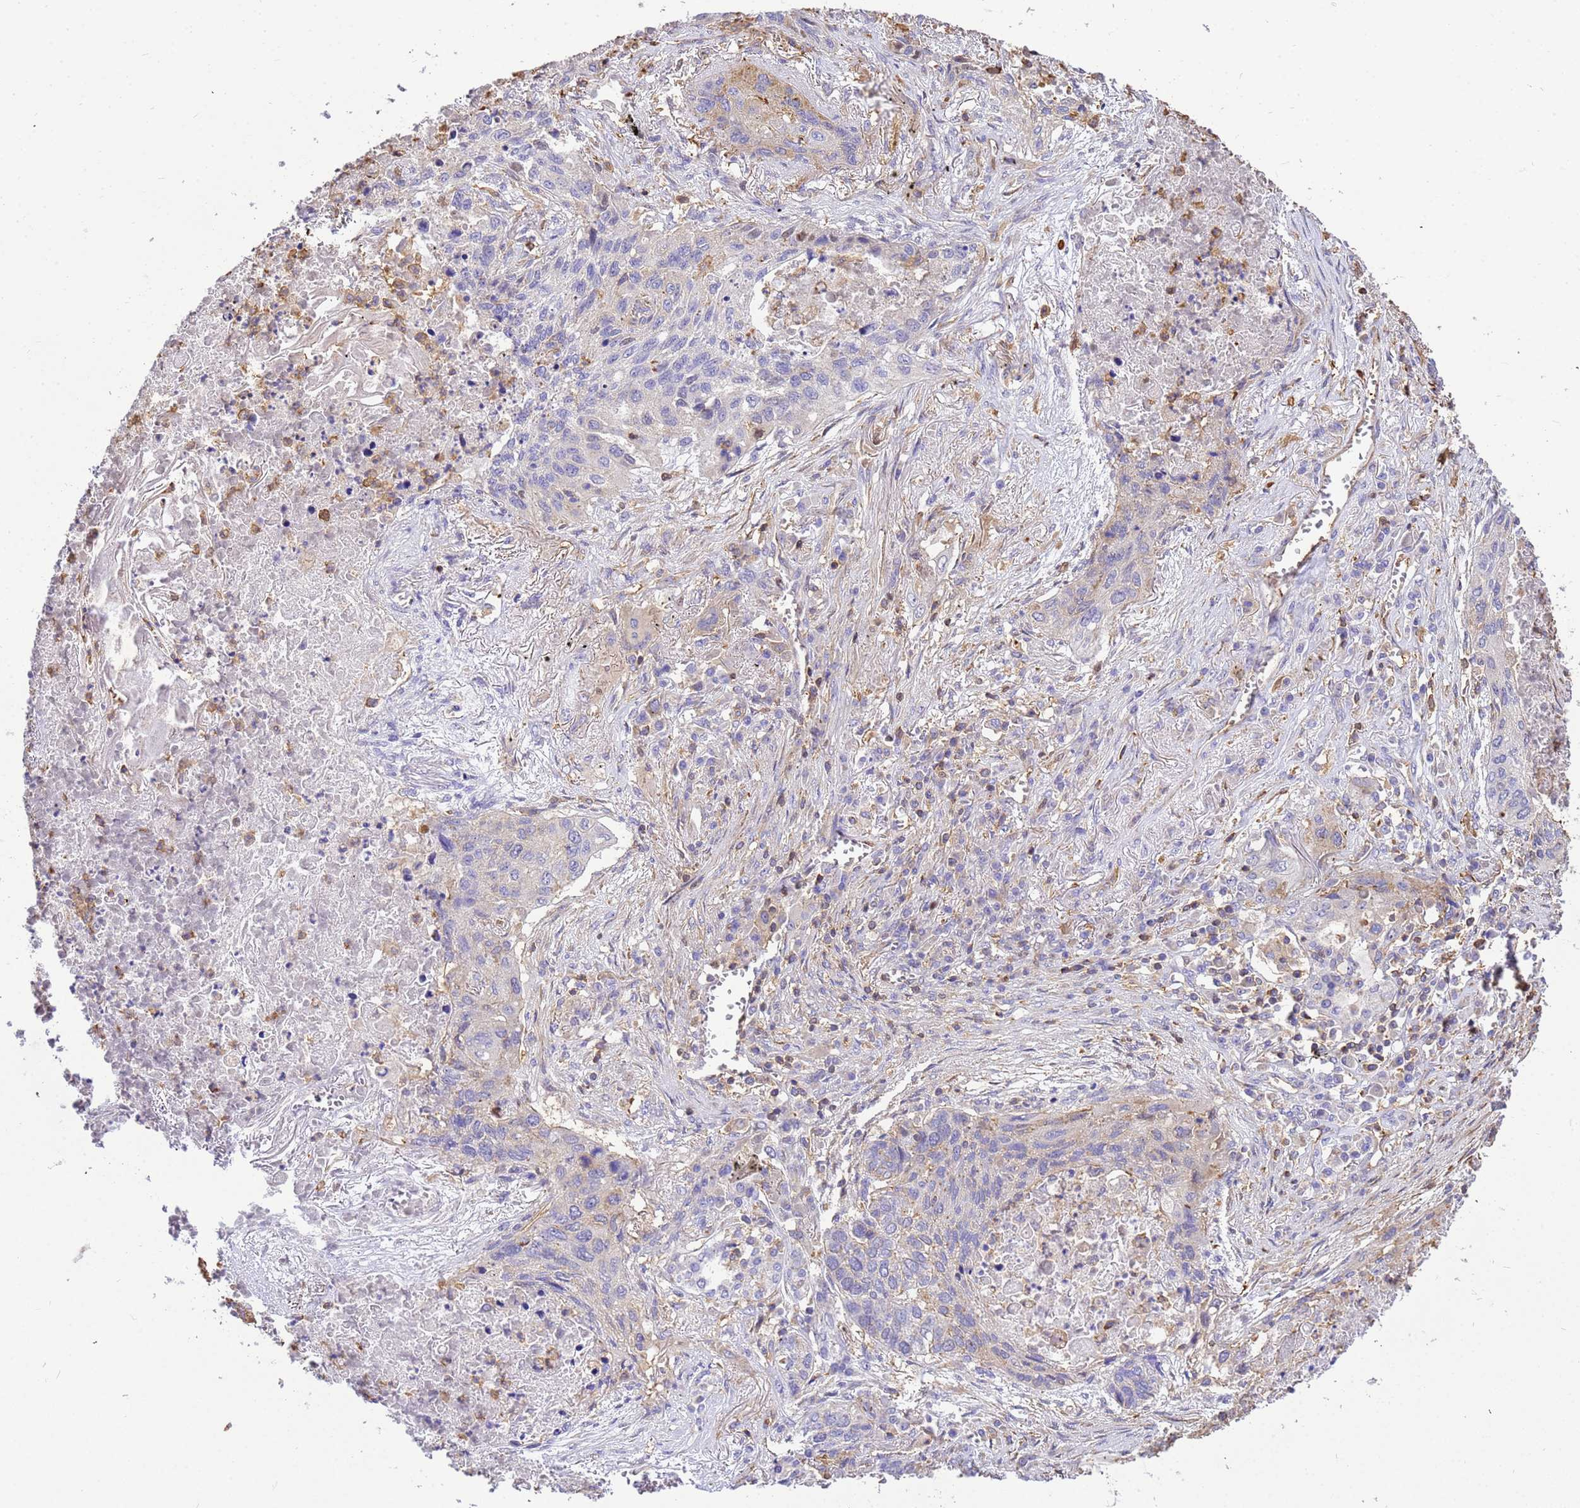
{"staining": {"intensity": "moderate", "quantity": "<25%", "location": "cytoplasmic/membranous"}, "tissue": "lung cancer", "cell_type": "Tumor cells", "image_type": "cancer", "snomed": [{"axis": "morphology", "description": "Squamous cell carcinoma, NOS"}, {"axis": "topography", "description": "Lung"}], "caption": "Immunohistochemistry micrograph of neoplastic tissue: human squamous cell carcinoma (lung) stained using immunohistochemistry demonstrates low levels of moderate protein expression localized specifically in the cytoplasmic/membranous of tumor cells, appearing as a cytoplasmic/membranous brown color.", "gene": "WDR64", "patient": {"sex": "female", "age": 63}}